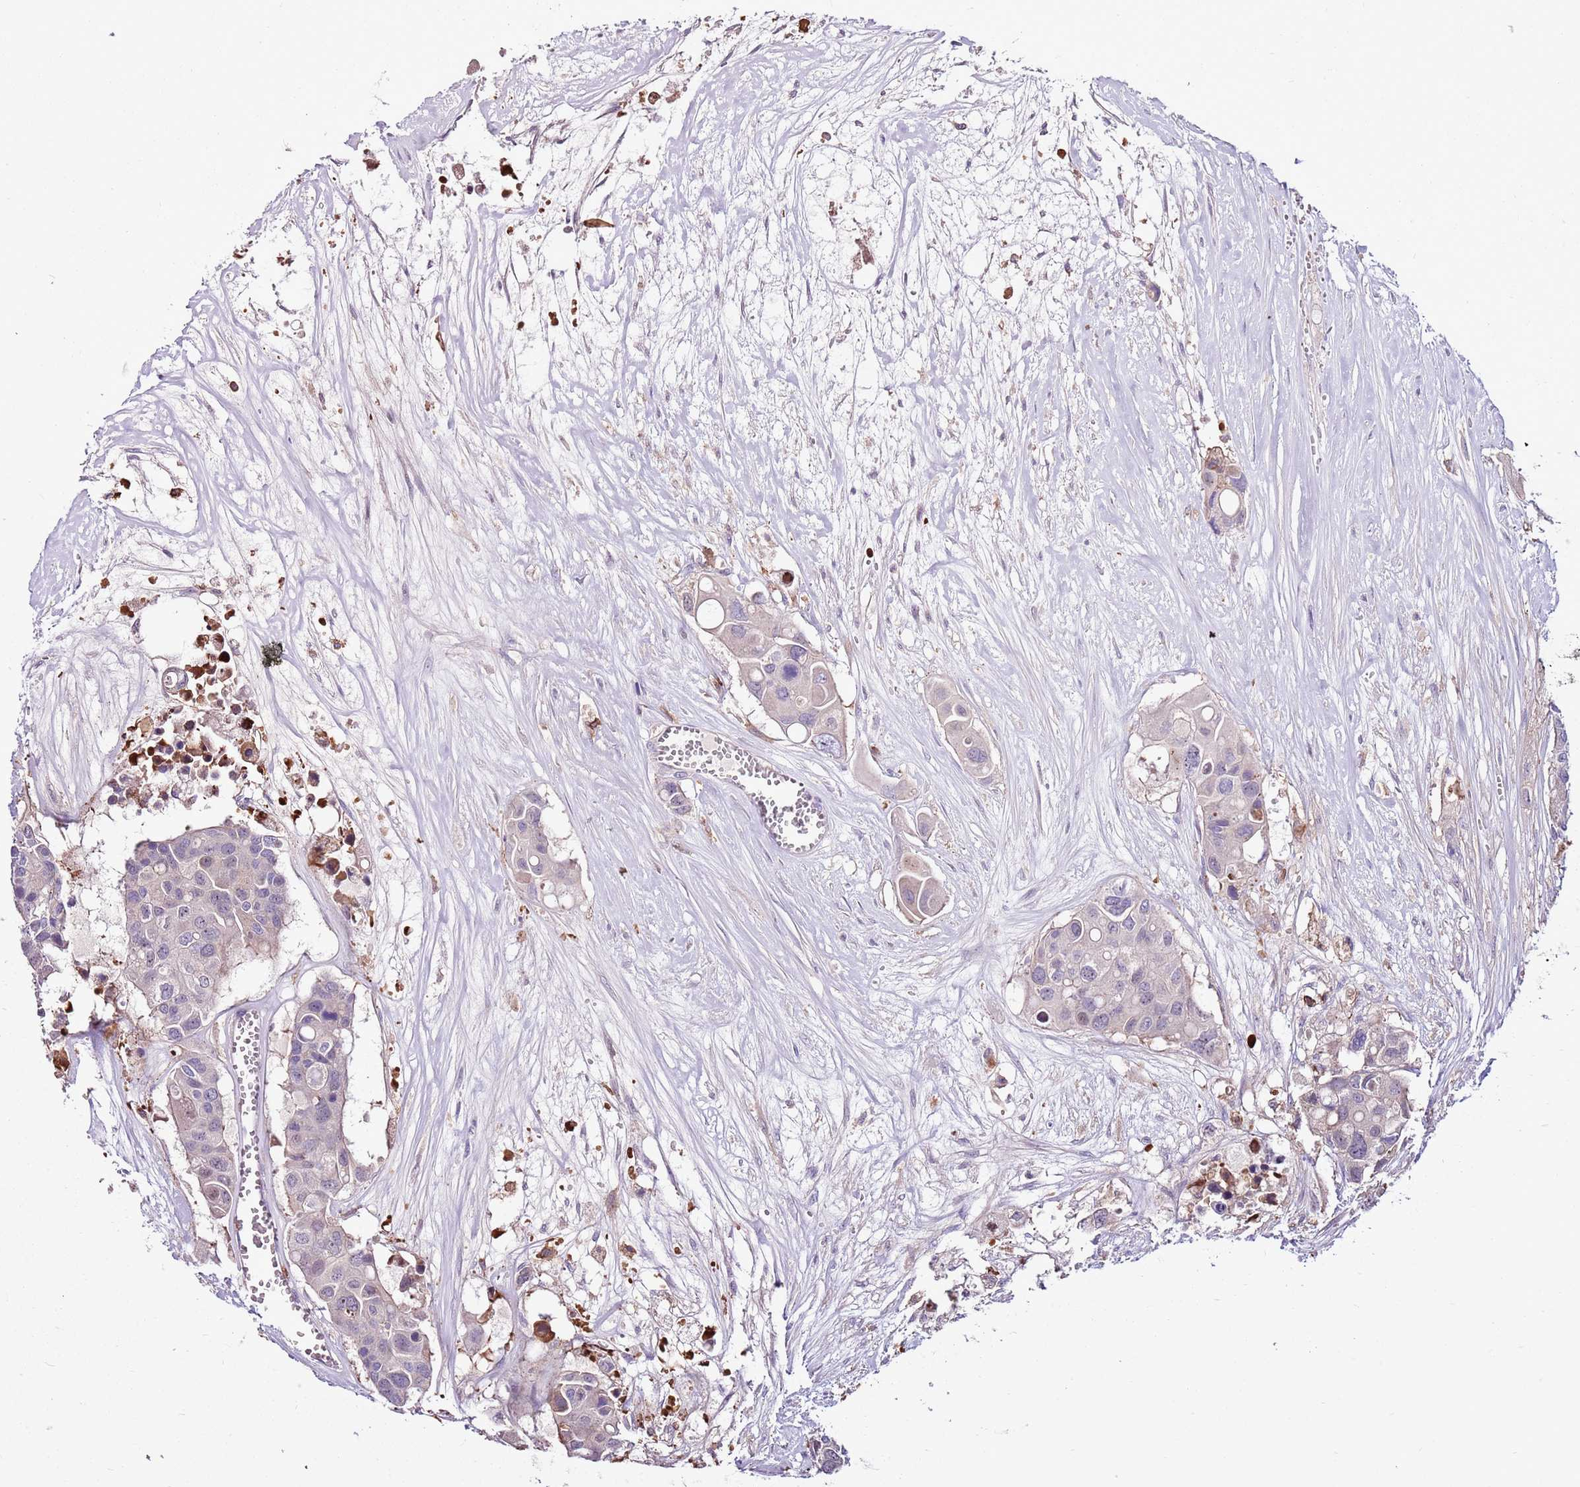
{"staining": {"intensity": "negative", "quantity": "none", "location": "none"}, "tissue": "colorectal cancer", "cell_type": "Tumor cells", "image_type": "cancer", "snomed": [{"axis": "morphology", "description": "Adenocarcinoma, NOS"}, {"axis": "topography", "description": "Colon"}], "caption": "IHC micrograph of neoplastic tissue: colorectal adenocarcinoma stained with DAB (3,3'-diaminobenzidine) shows no significant protein staining in tumor cells. The staining was performed using DAB (3,3'-diaminobenzidine) to visualize the protein expression in brown, while the nuclei were stained in blue with hematoxylin (Magnification: 20x).", "gene": "ZSWIM1", "patient": {"sex": "male", "age": 77}}